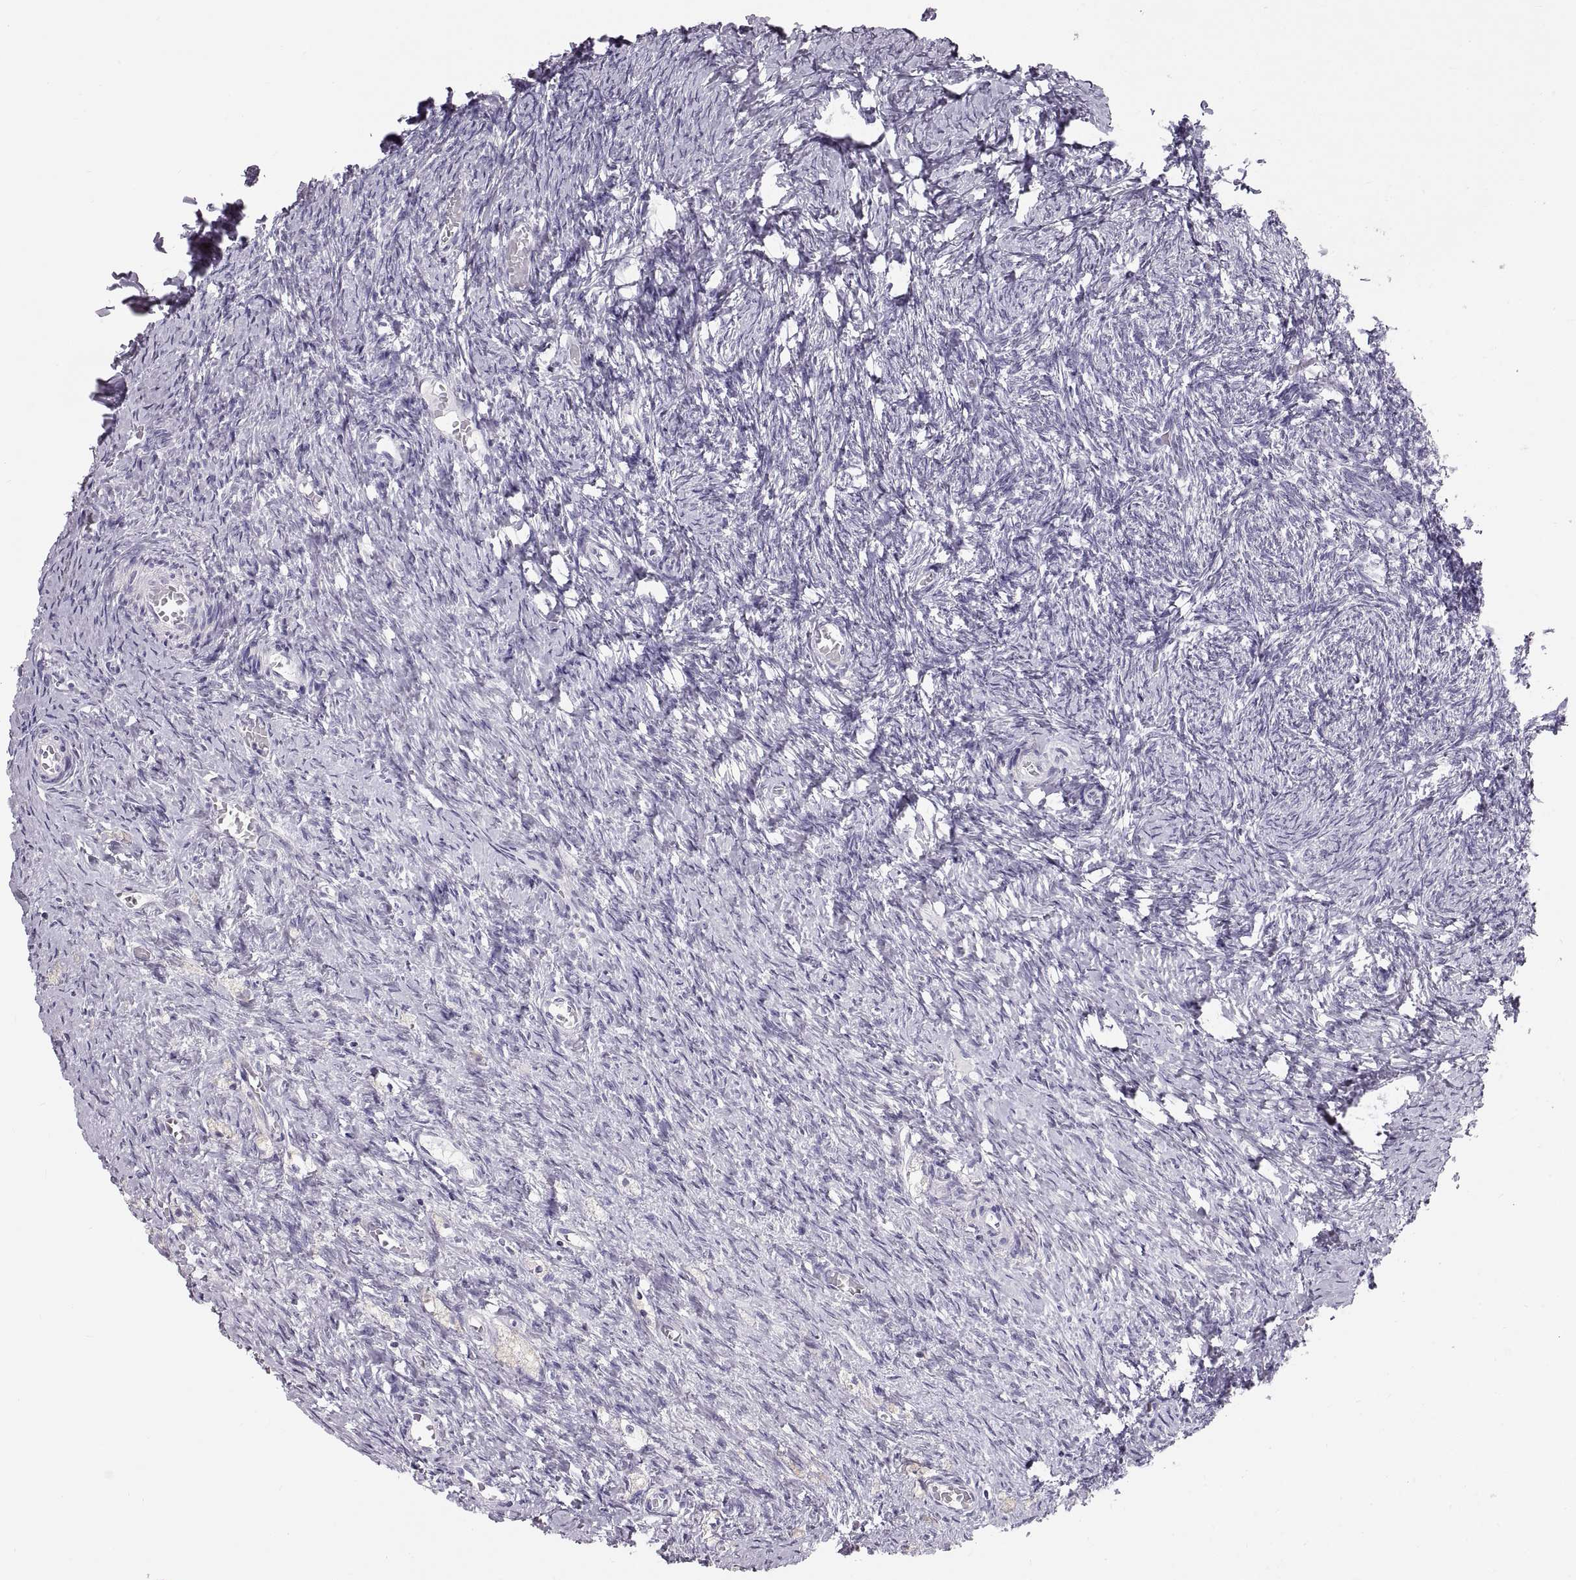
{"staining": {"intensity": "negative", "quantity": "none", "location": "none"}, "tissue": "ovary", "cell_type": "Follicle cells", "image_type": "normal", "snomed": [{"axis": "morphology", "description": "Normal tissue, NOS"}, {"axis": "topography", "description": "Ovary"}], "caption": "Micrograph shows no protein positivity in follicle cells of benign ovary.", "gene": "WBP2NL", "patient": {"sex": "female", "age": 39}}